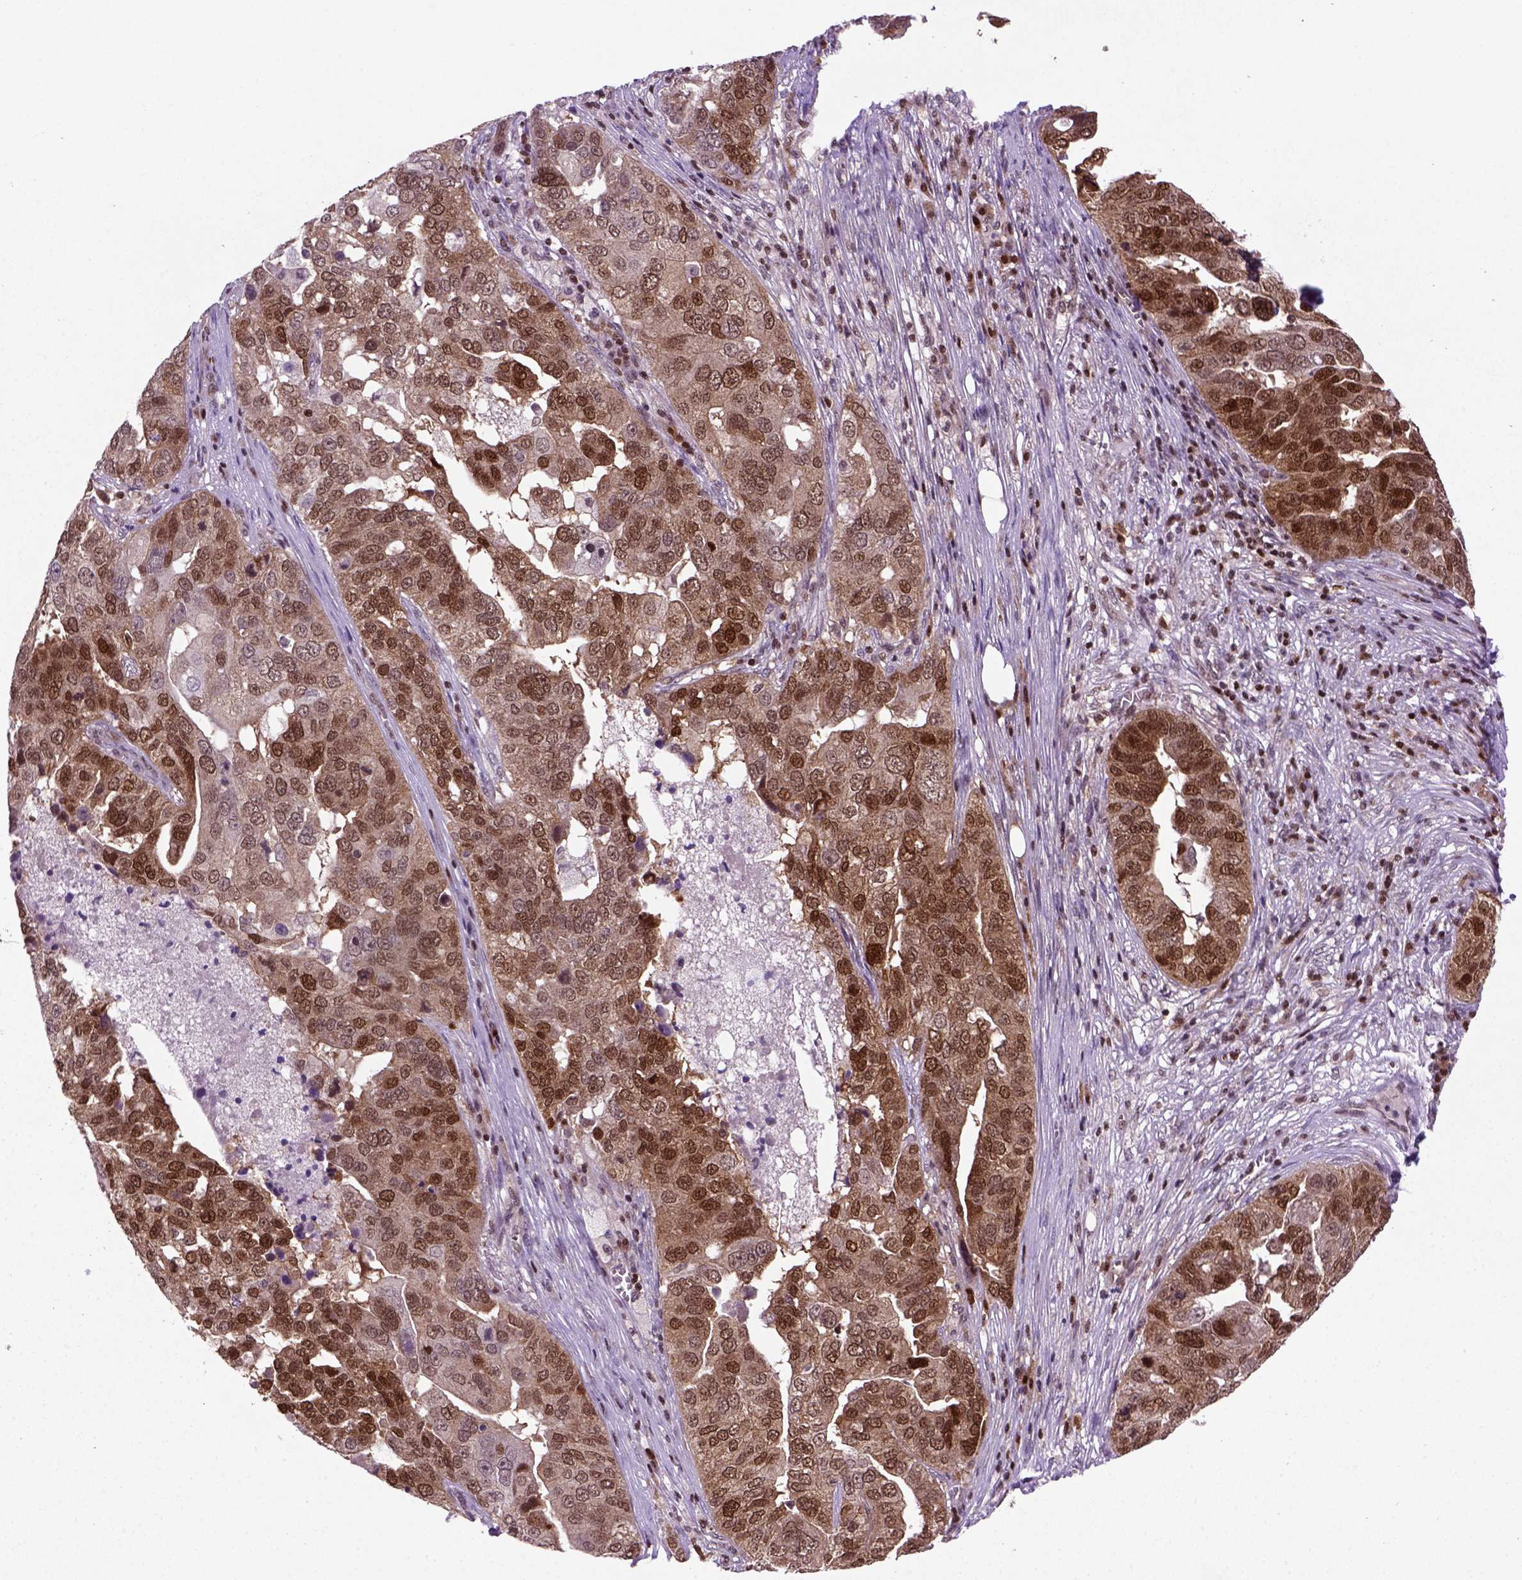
{"staining": {"intensity": "strong", "quantity": ">75%", "location": "nuclear"}, "tissue": "ovarian cancer", "cell_type": "Tumor cells", "image_type": "cancer", "snomed": [{"axis": "morphology", "description": "Carcinoma, endometroid"}, {"axis": "topography", "description": "Soft tissue"}, {"axis": "topography", "description": "Ovary"}], "caption": "Tumor cells demonstrate strong nuclear positivity in approximately >75% of cells in ovarian cancer.", "gene": "MGMT", "patient": {"sex": "female", "age": 52}}